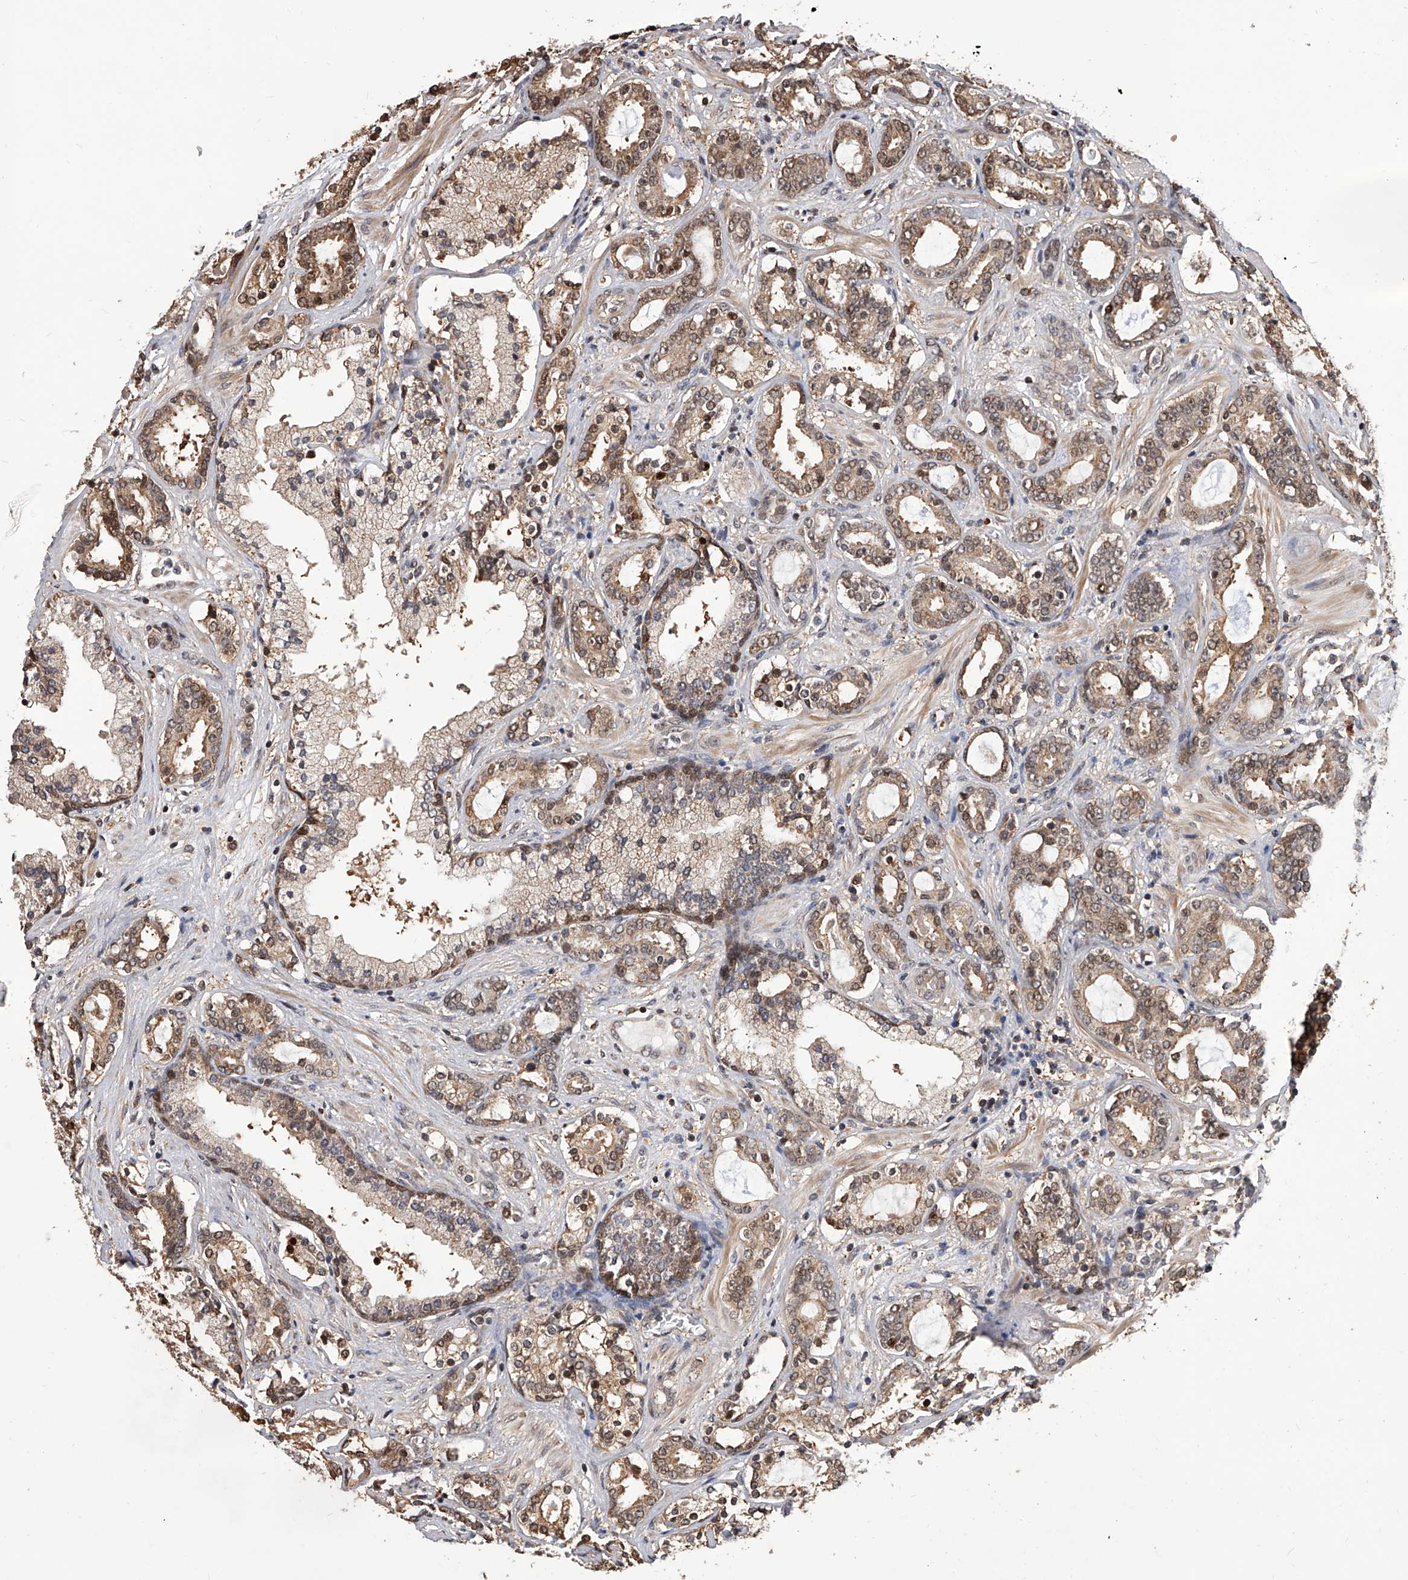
{"staining": {"intensity": "moderate", "quantity": ">75%", "location": "cytoplasmic/membranous,nuclear"}, "tissue": "prostate cancer", "cell_type": "Tumor cells", "image_type": "cancer", "snomed": [{"axis": "morphology", "description": "Adenocarcinoma, High grade"}, {"axis": "topography", "description": "Prostate"}], "caption": "Adenocarcinoma (high-grade) (prostate) stained for a protein (brown) shows moderate cytoplasmic/membranous and nuclear positive staining in about >75% of tumor cells.", "gene": "GMDS", "patient": {"sex": "male", "age": 58}}